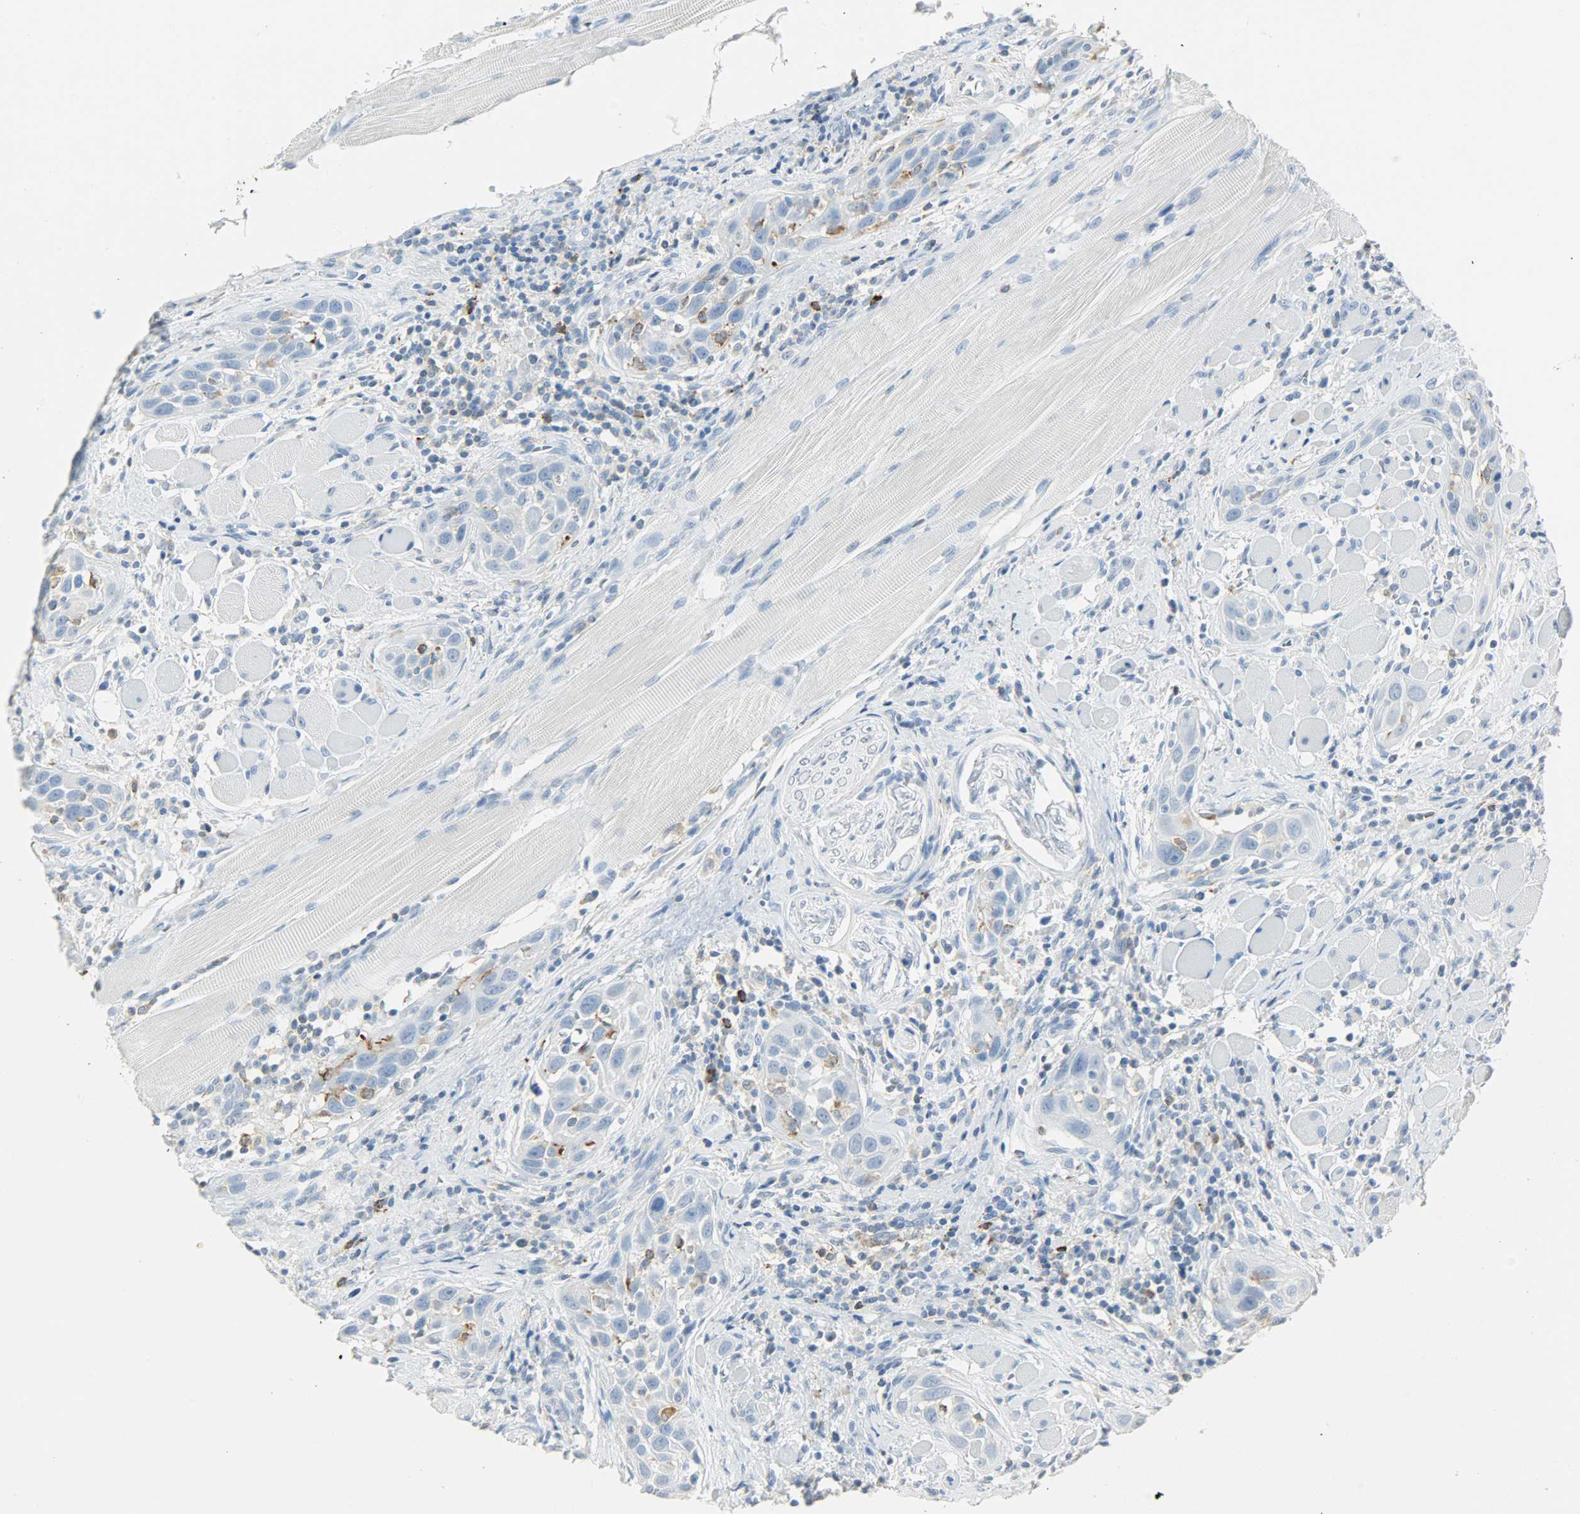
{"staining": {"intensity": "negative", "quantity": "none", "location": "none"}, "tissue": "head and neck cancer", "cell_type": "Tumor cells", "image_type": "cancer", "snomed": [{"axis": "morphology", "description": "Squamous cell carcinoma, NOS"}, {"axis": "topography", "description": "Oral tissue"}, {"axis": "topography", "description": "Head-Neck"}], "caption": "DAB (3,3'-diaminobenzidine) immunohistochemical staining of head and neck squamous cell carcinoma displays no significant staining in tumor cells.", "gene": "PTPN6", "patient": {"sex": "female", "age": 50}}